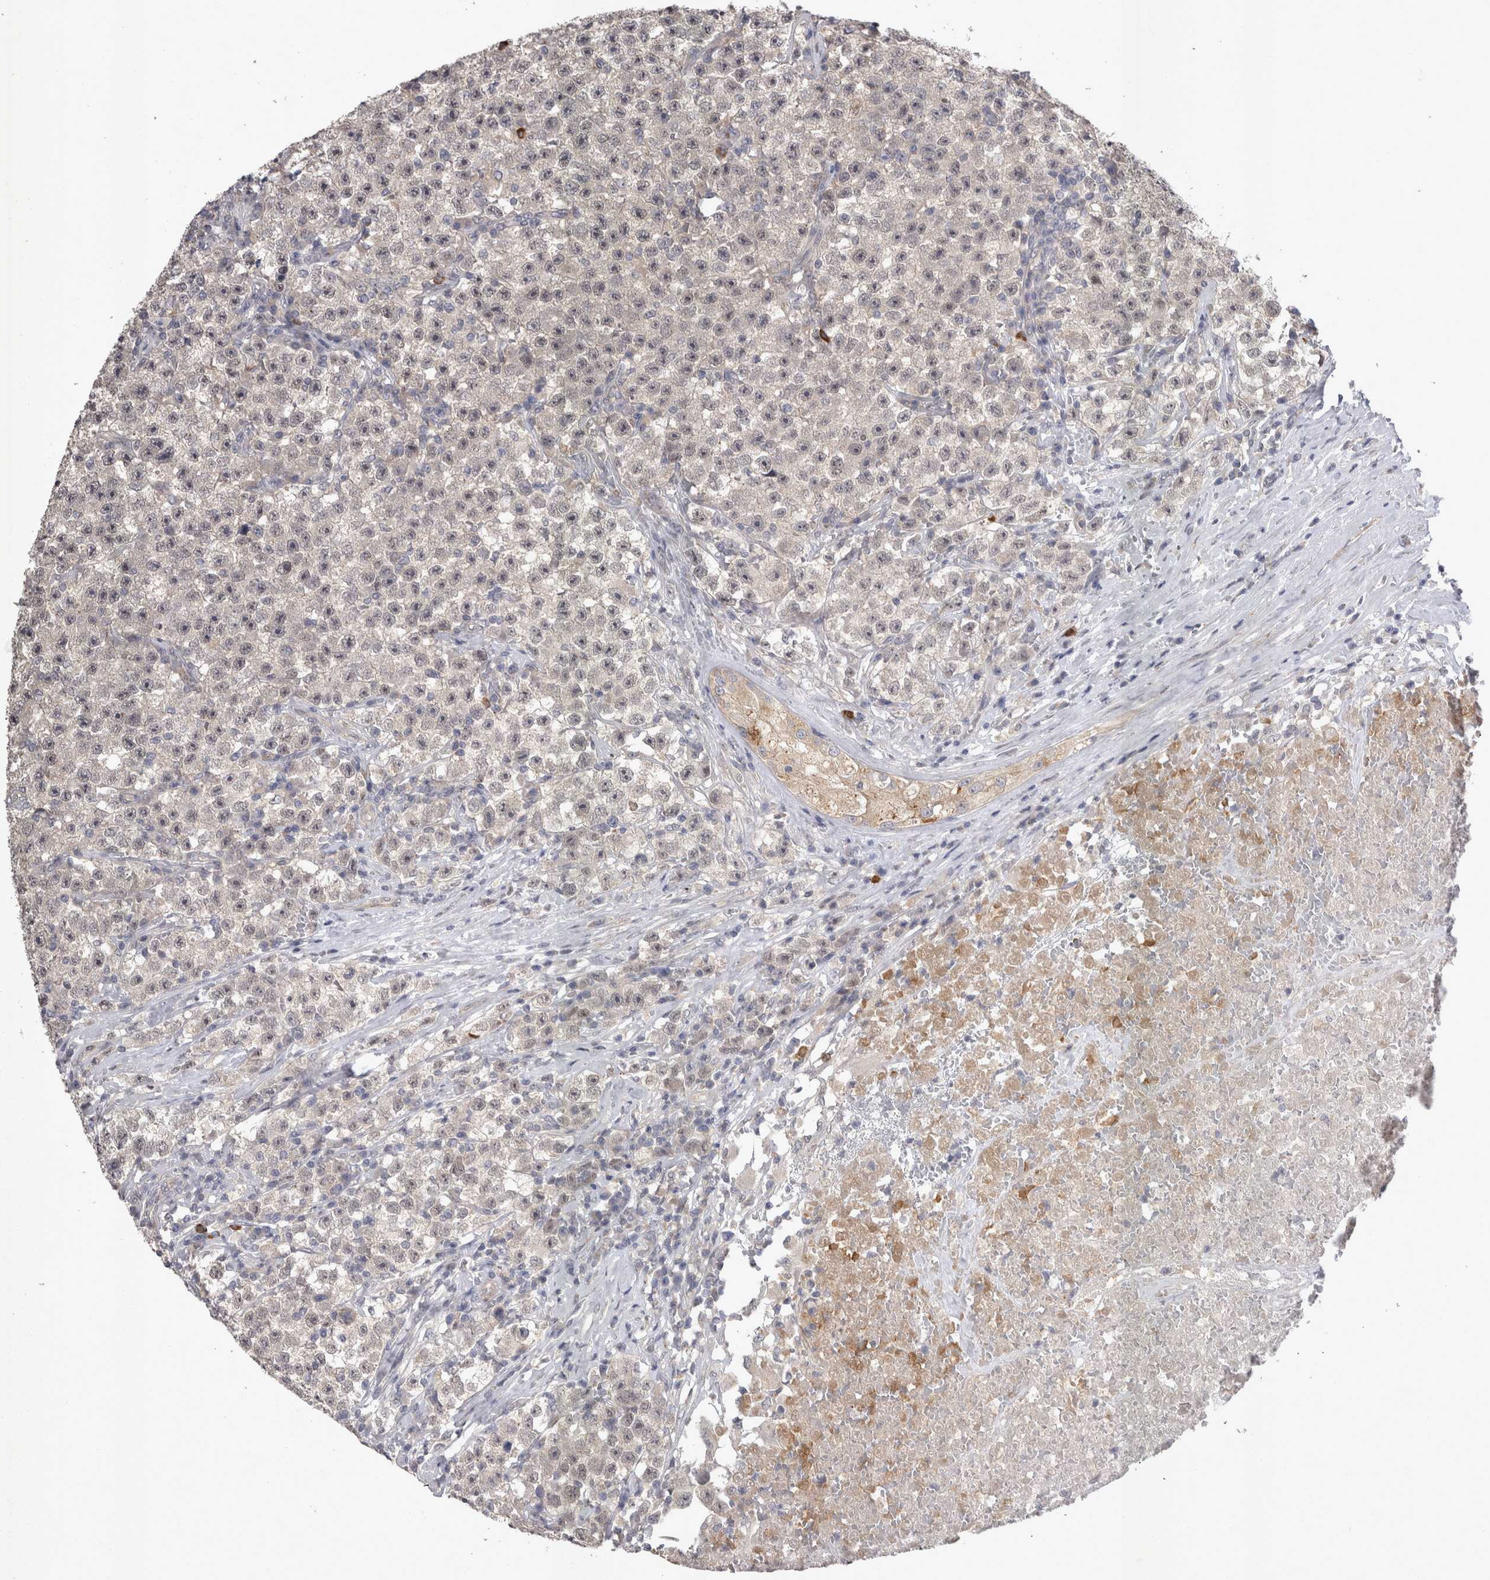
{"staining": {"intensity": "negative", "quantity": "none", "location": "none"}, "tissue": "testis cancer", "cell_type": "Tumor cells", "image_type": "cancer", "snomed": [{"axis": "morphology", "description": "Seminoma, NOS"}, {"axis": "topography", "description": "Testis"}], "caption": "Testis cancer was stained to show a protein in brown. There is no significant expression in tumor cells.", "gene": "CTBS", "patient": {"sex": "male", "age": 22}}